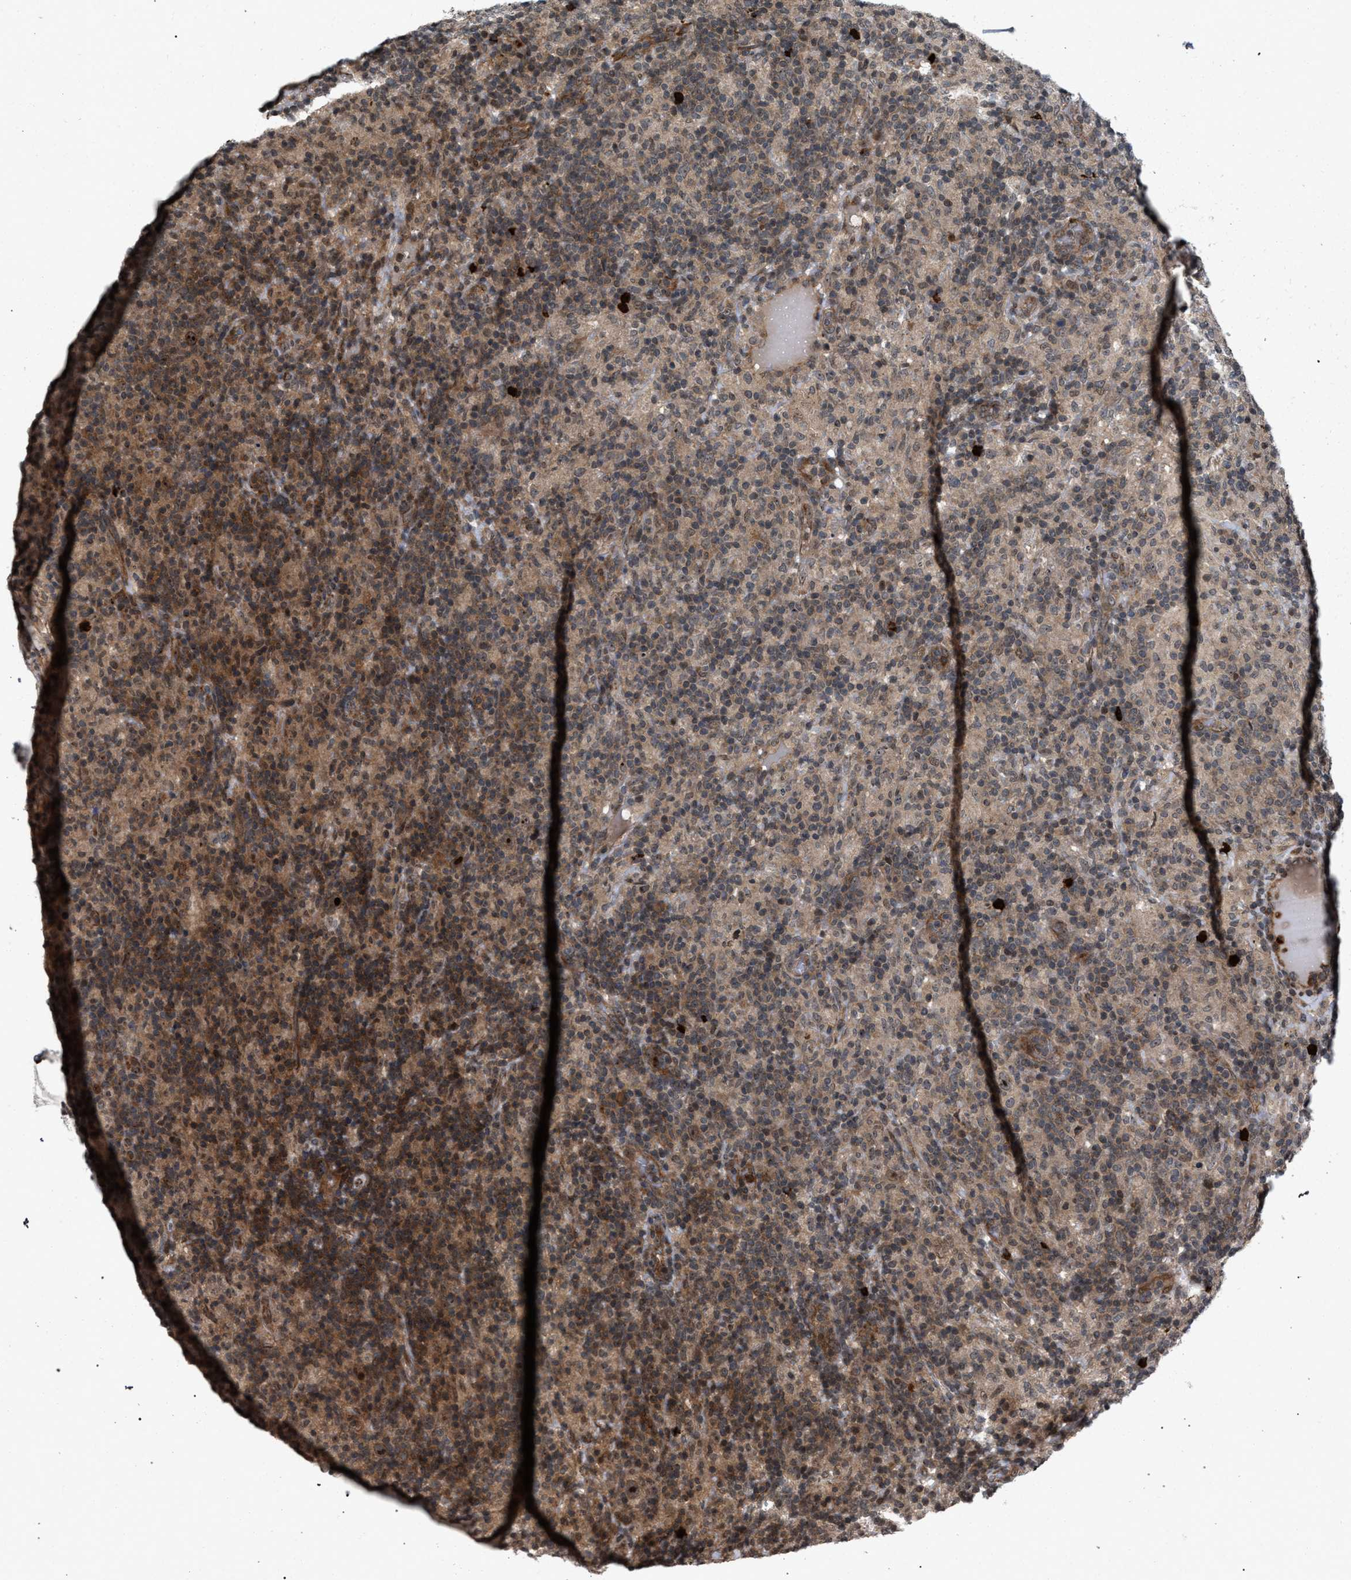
{"staining": {"intensity": "moderate", "quantity": "25%-75%", "location": "cytoplasmic/membranous,nuclear"}, "tissue": "lymphoma", "cell_type": "Tumor cells", "image_type": "cancer", "snomed": [{"axis": "morphology", "description": "Hodgkin's disease, NOS"}, {"axis": "topography", "description": "Lymph node"}], "caption": "A brown stain shows moderate cytoplasmic/membranous and nuclear staining of a protein in Hodgkin's disease tumor cells.", "gene": "IRAK4", "patient": {"sex": "male", "age": 70}}